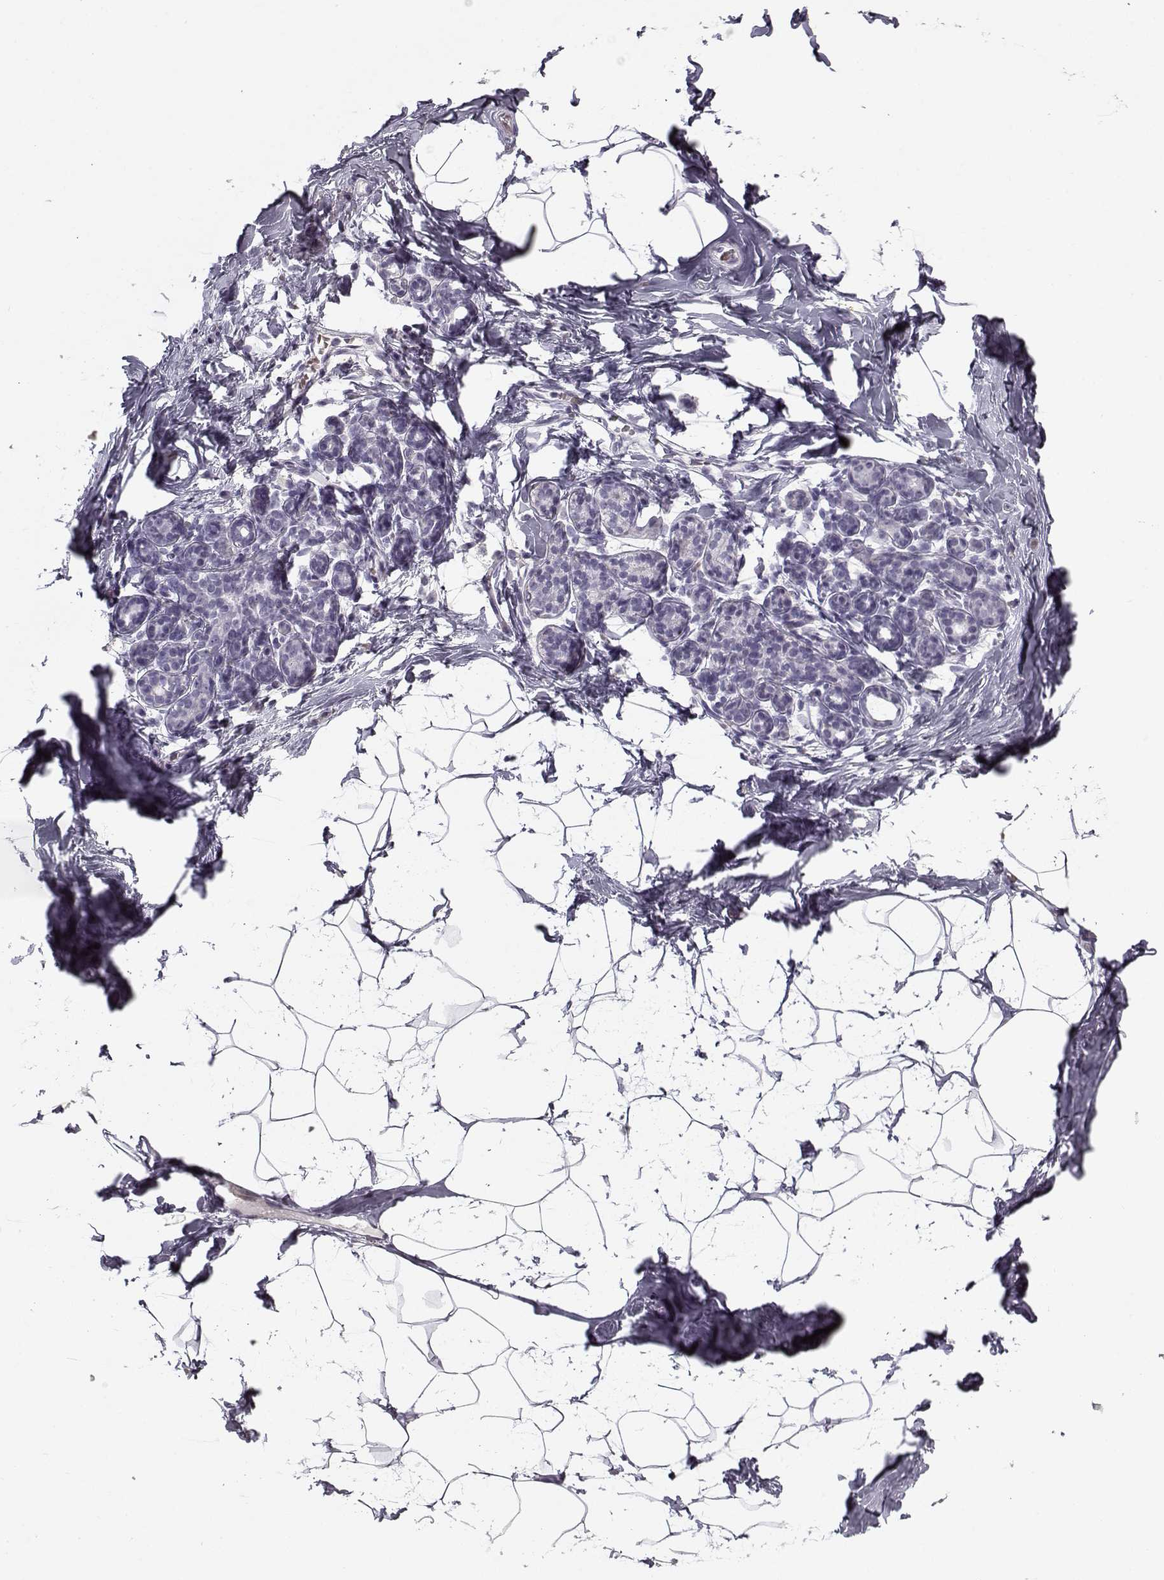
{"staining": {"intensity": "negative", "quantity": "none", "location": "none"}, "tissue": "breast", "cell_type": "Adipocytes", "image_type": "normal", "snomed": [{"axis": "morphology", "description": "Normal tissue, NOS"}, {"axis": "topography", "description": "Breast"}], "caption": "This is an immunohistochemistry (IHC) micrograph of normal human breast. There is no expression in adipocytes.", "gene": "SNCA", "patient": {"sex": "female", "age": 32}}